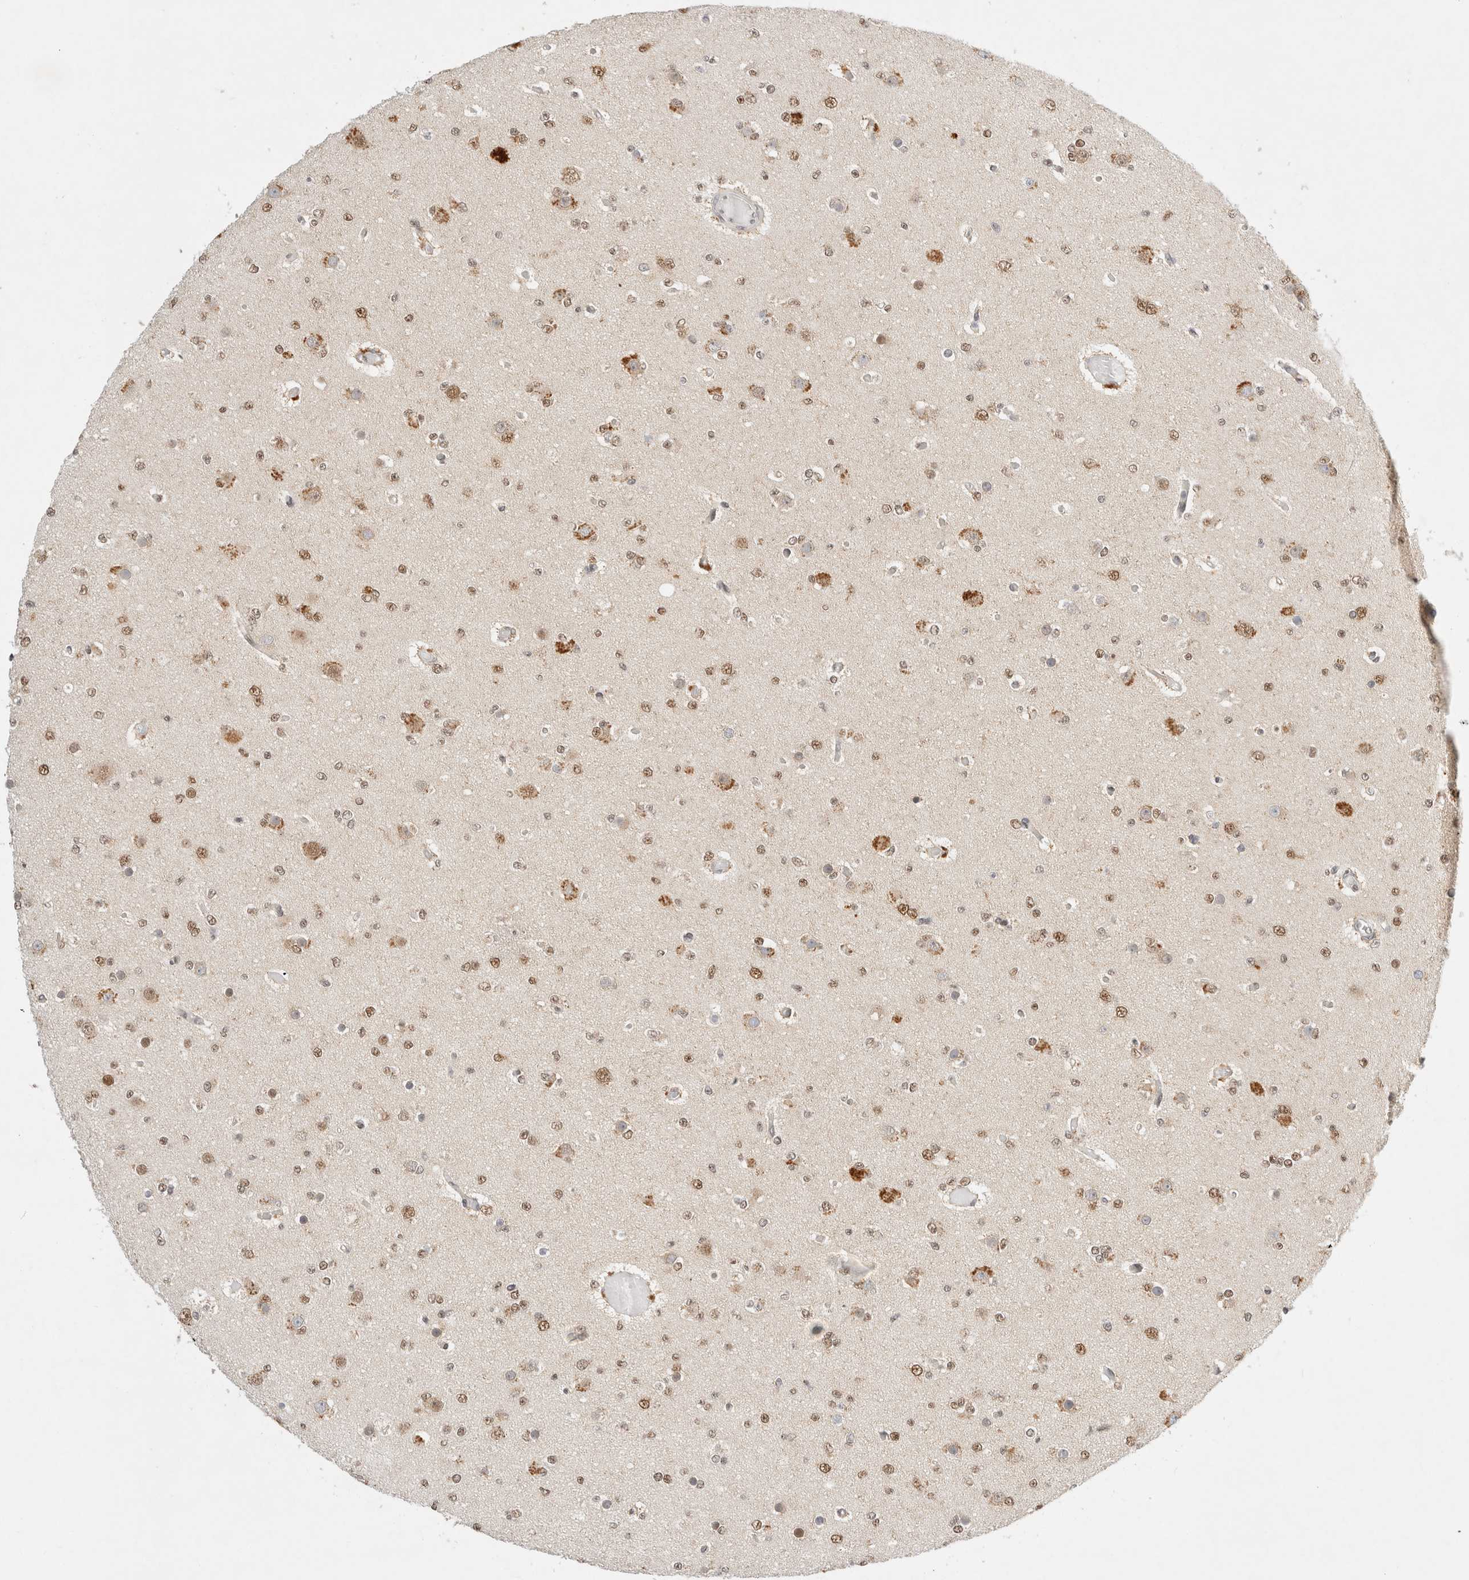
{"staining": {"intensity": "moderate", "quantity": ">75%", "location": "nuclear"}, "tissue": "glioma", "cell_type": "Tumor cells", "image_type": "cancer", "snomed": [{"axis": "morphology", "description": "Glioma, malignant, Low grade"}, {"axis": "topography", "description": "Brain"}], "caption": "IHC (DAB) staining of malignant glioma (low-grade) shows moderate nuclear protein expression in approximately >75% of tumor cells. The protein of interest is stained brown, and the nuclei are stained in blue (DAB (3,3'-diaminobenzidine) IHC with brightfield microscopy, high magnification).", "gene": "GTF2I", "patient": {"sex": "female", "age": 22}}